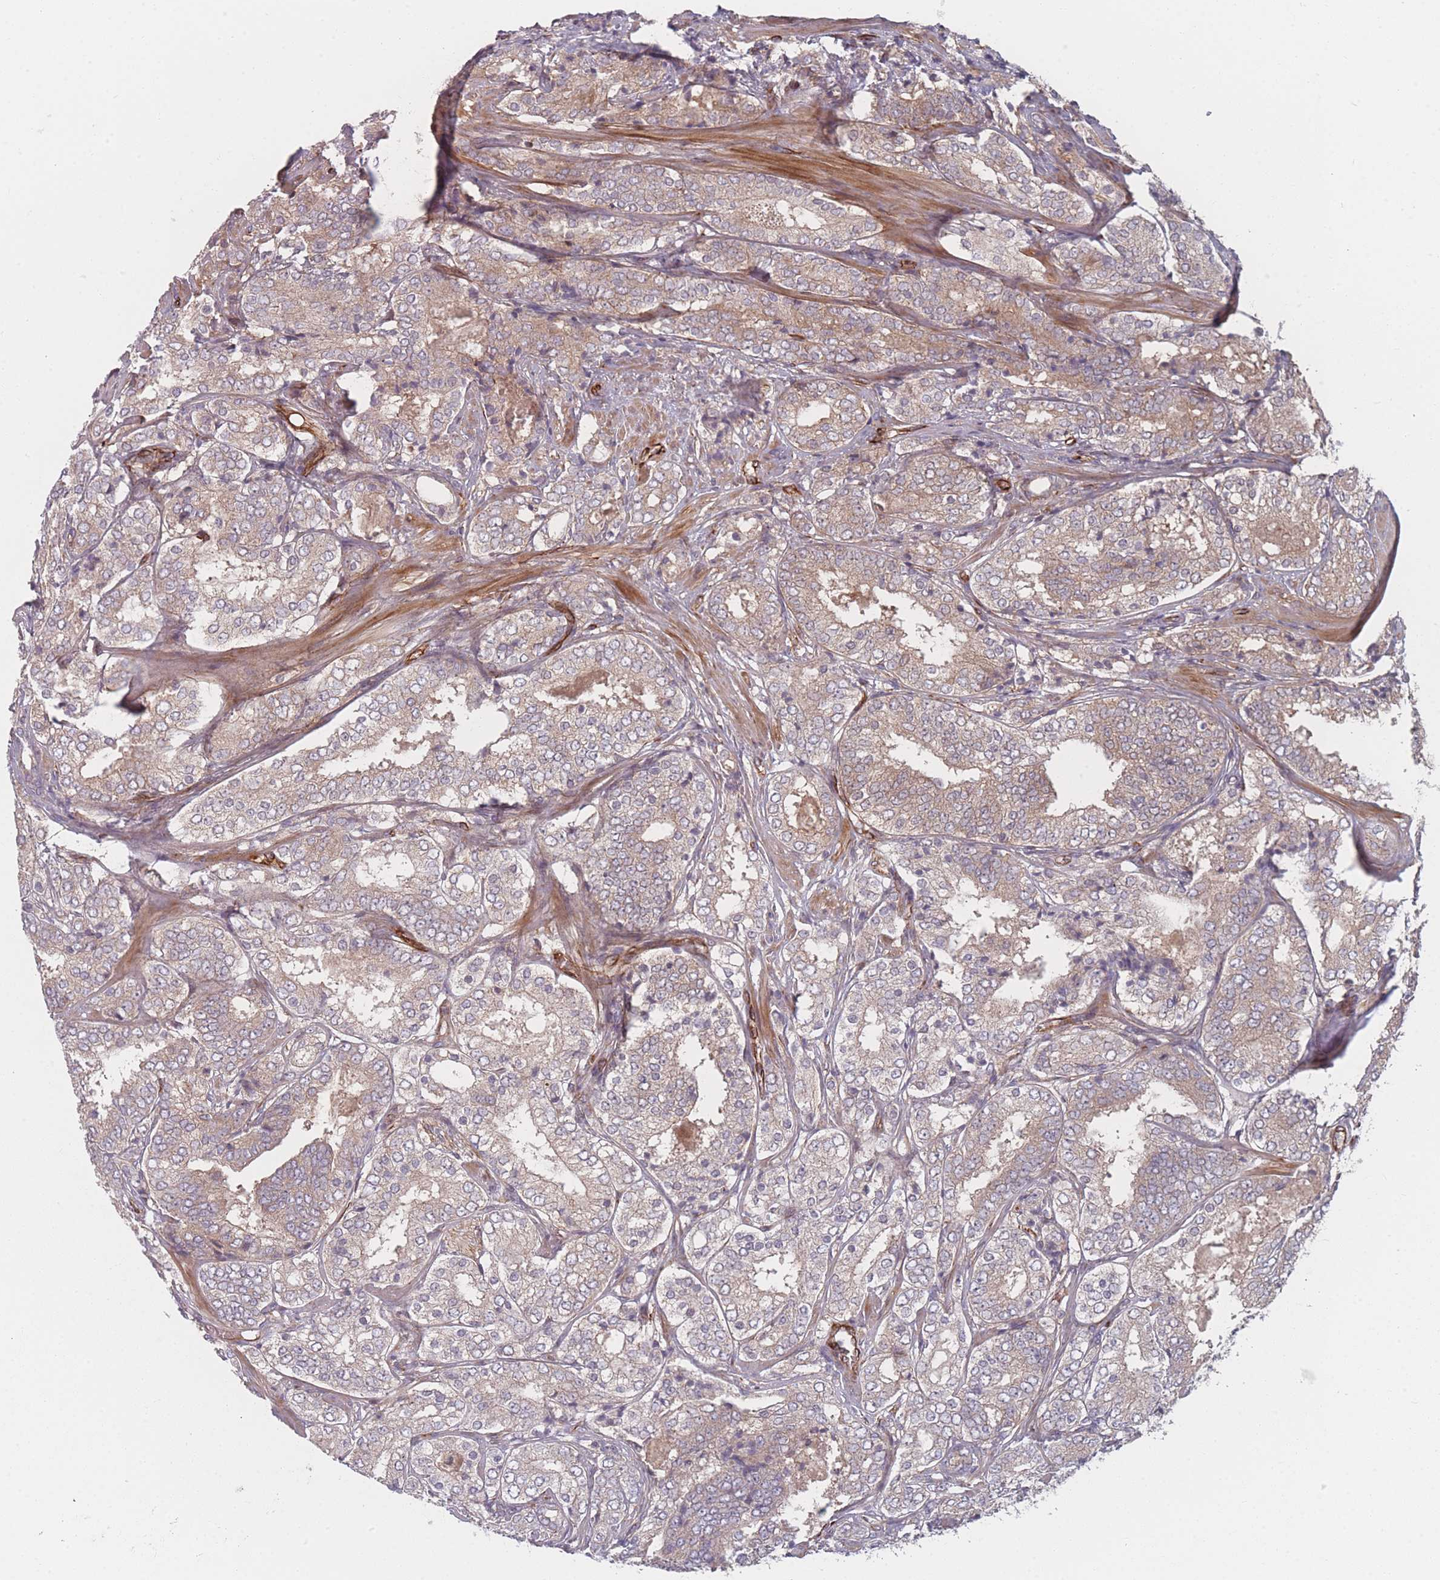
{"staining": {"intensity": "weak", "quantity": ">75%", "location": "cytoplasmic/membranous"}, "tissue": "prostate cancer", "cell_type": "Tumor cells", "image_type": "cancer", "snomed": [{"axis": "morphology", "description": "Adenocarcinoma, High grade"}, {"axis": "topography", "description": "Prostate"}], "caption": "Weak cytoplasmic/membranous expression is seen in approximately >75% of tumor cells in prostate adenocarcinoma (high-grade). The protein is shown in brown color, while the nuclei are stained blue.", "gene": "EEF1AKMT2", "patient": {"sex": "male", "age": 63}}